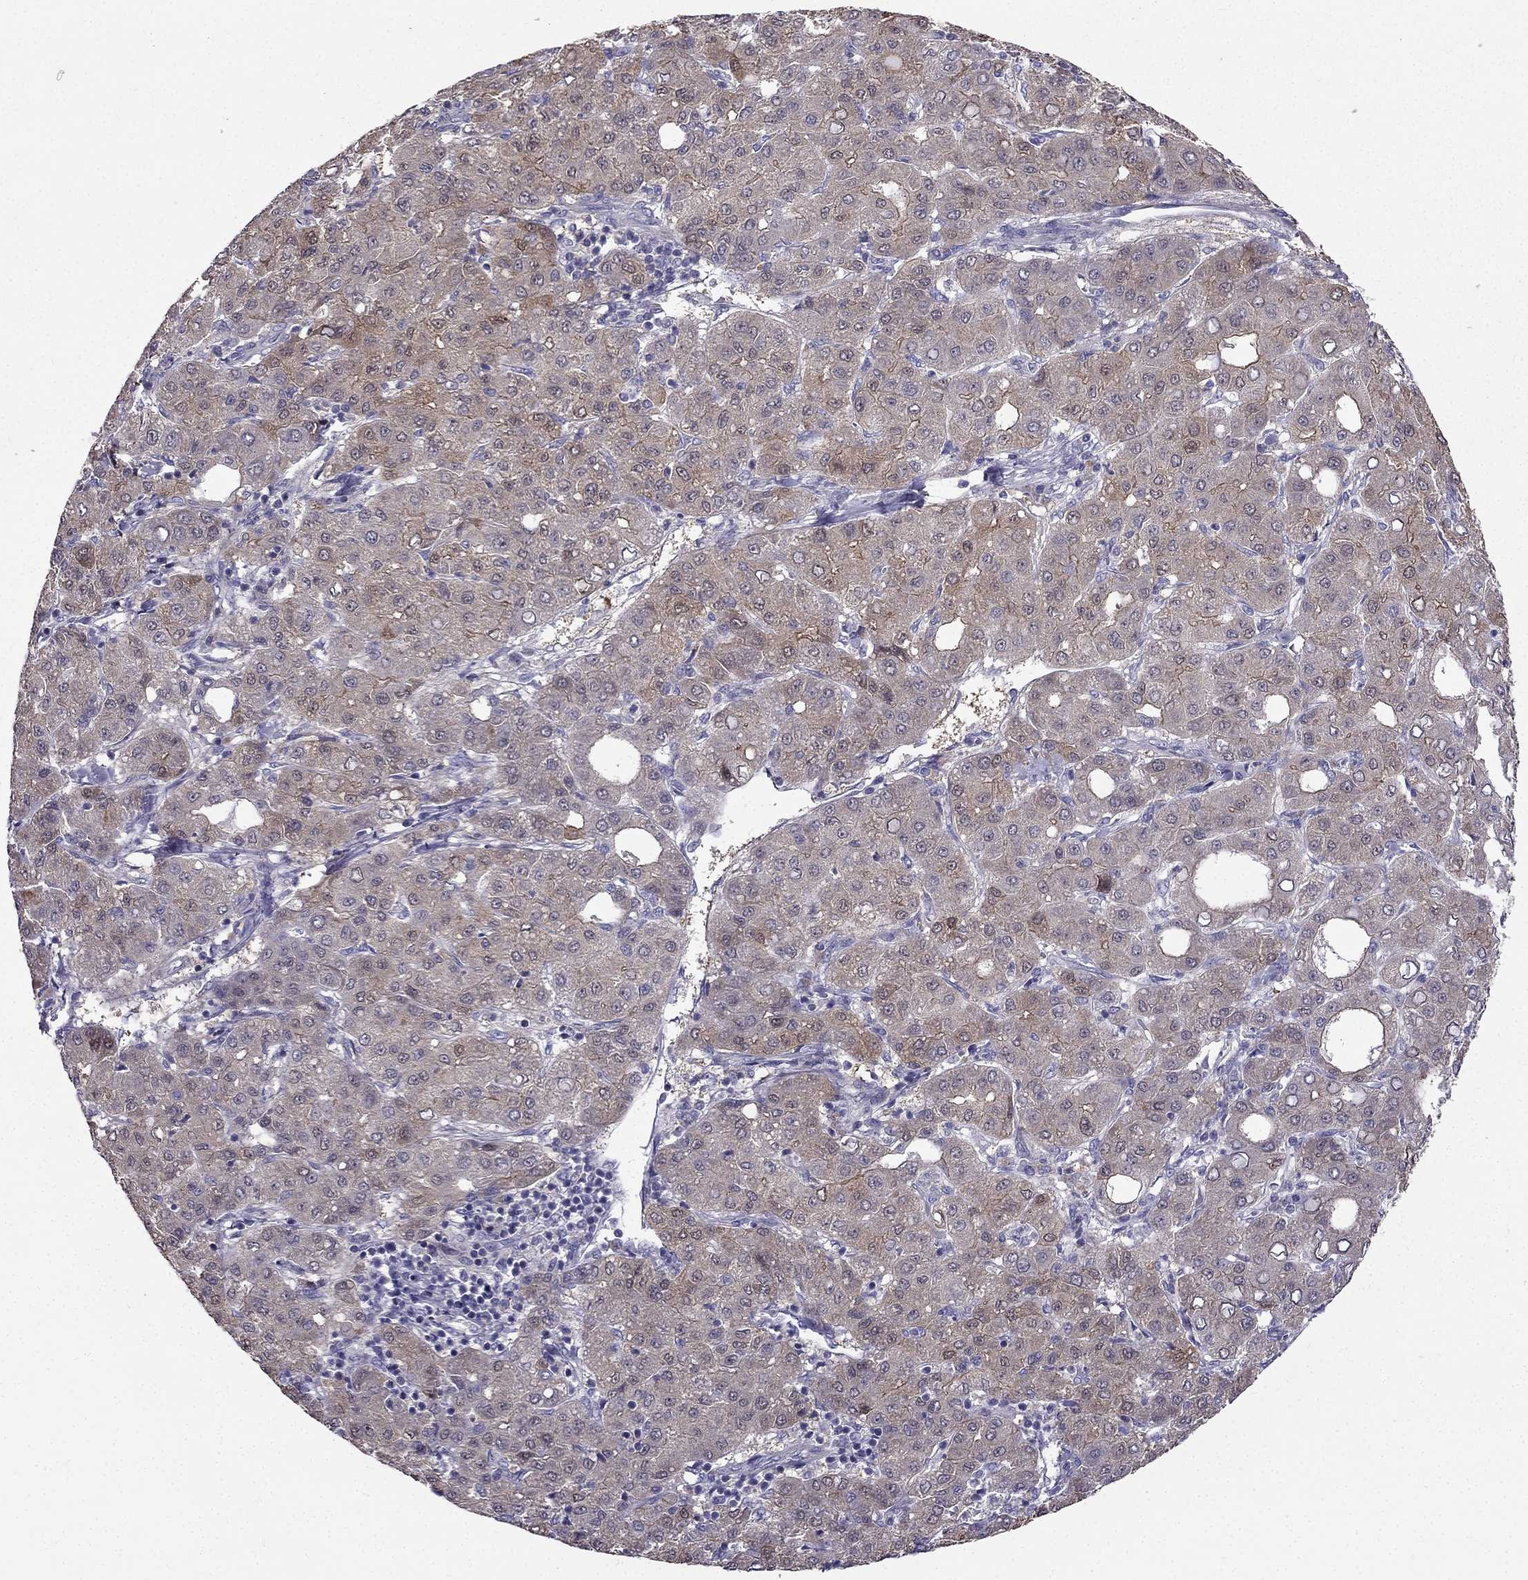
{"staining": {"intensity": "moderate", "quantity": "25%-75%", "location": "cytoplasmic/membranous"}, "tissue": "liver cancer", "cell_type": "Tumor cells", "image_type": "cancer", "snomed": [{"axis": "morphology", "description": "Carcinoma, Hepatocellular, NOS"}, {"axis": "topography", "description": "Liver"}], "caption": "Immunohistochemical staining of human liver cancer (hepatocellular carcinoma) displays medium levels of moderate cytoplasmic/membranous protein positivity in approximately 25%-75% of tumor cells.", "gene": "AS3MT", "patient": {"sex": "male", "age": 65}}